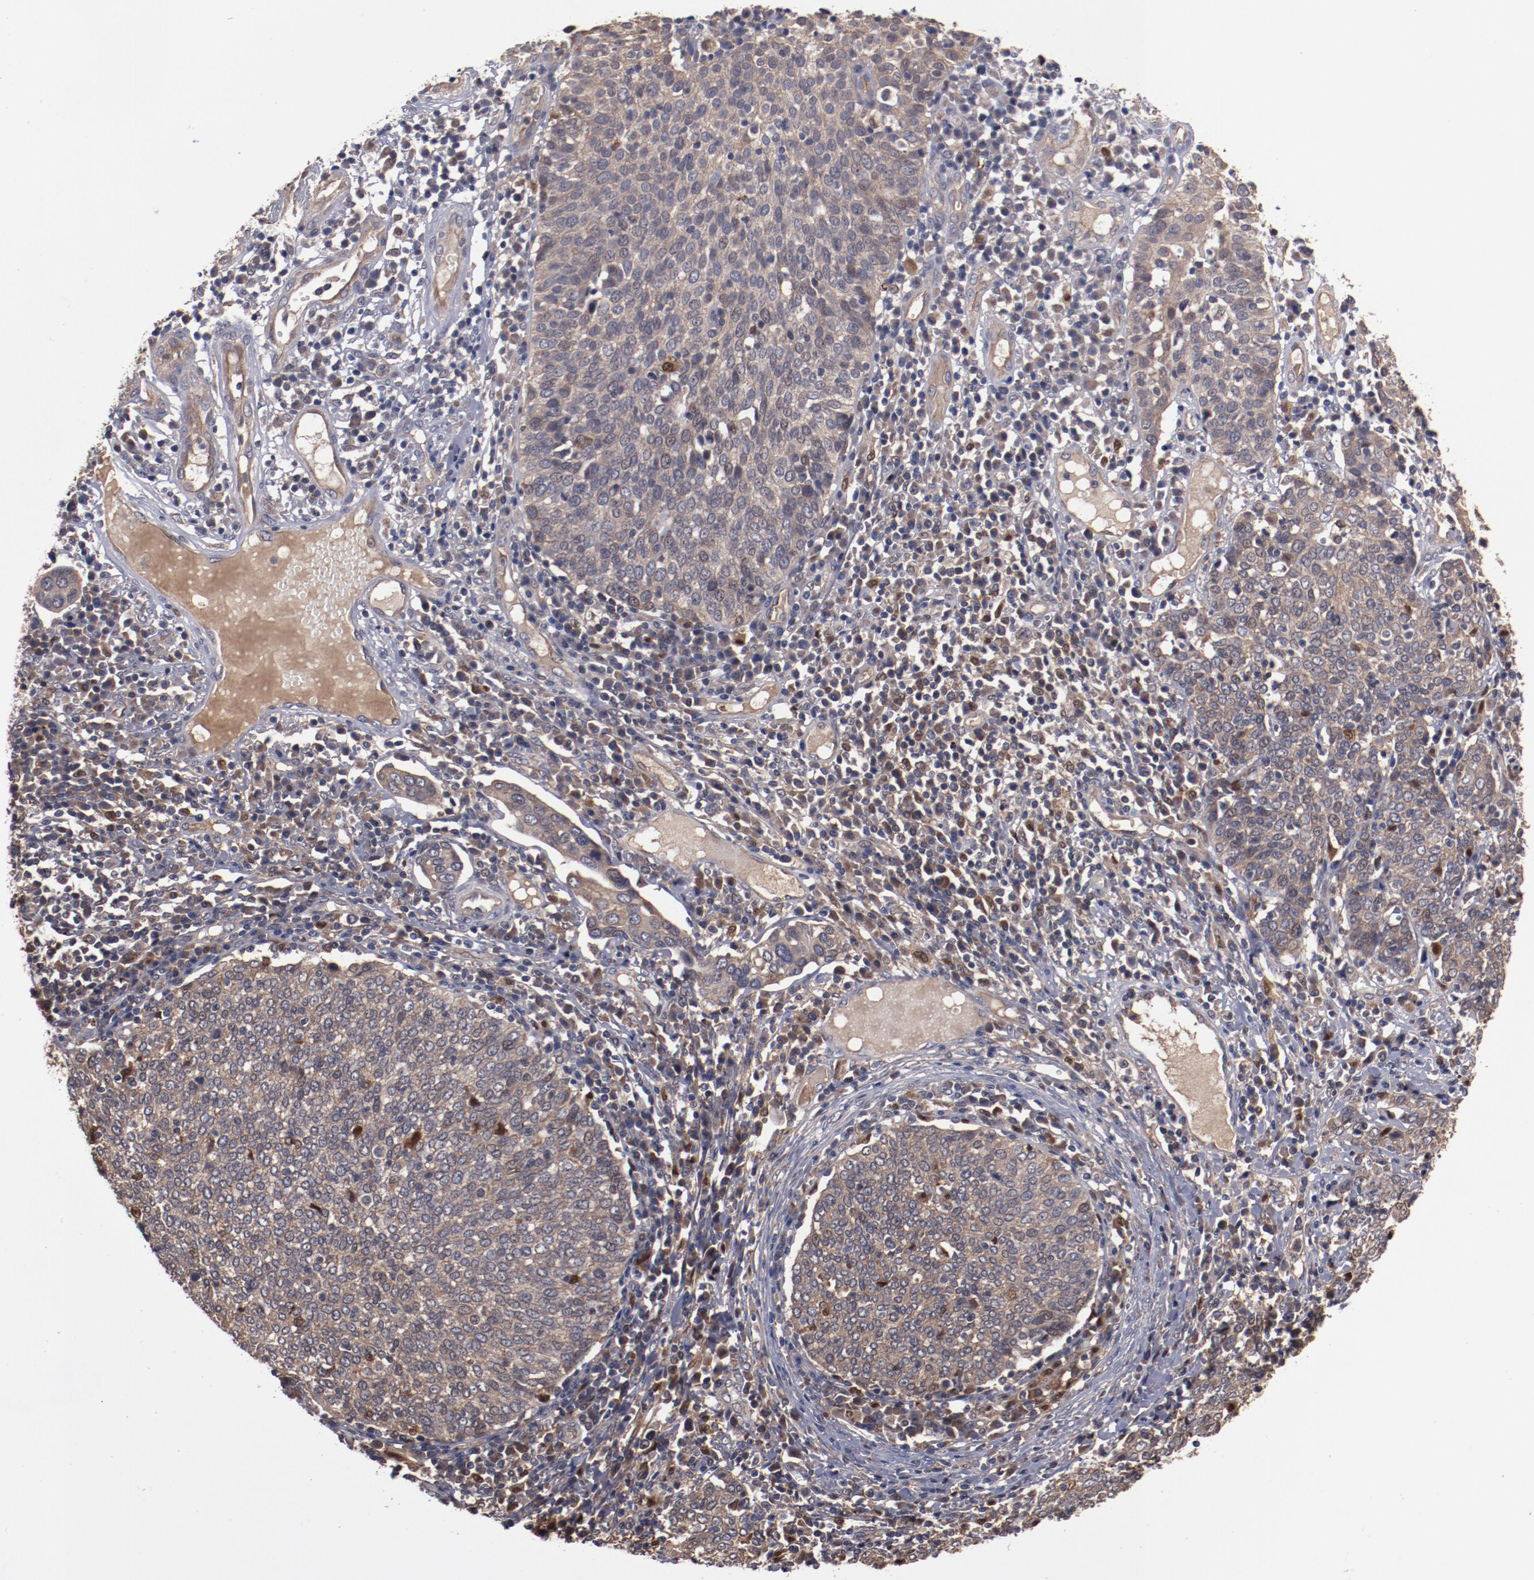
{"staining": {"intensity": "moderate", "quantity": ">75%", "location": "cytoplasmic/membranous"}, "tissue": "cervical cancer", "cell_type": "Tumor cells", "image_type": "cancer", "snomed": [{"axis": "morphology", "description": "Squamous cell carcinoma, NOS"}, {"axis": "topography", "description": "Cervix"}], "caption": "Moderate cytoplasmic/membranous staining for a protein is present in about >75% of tumor cells of cervical cancer using immunohistochemistry.", "gene": "DNAAF2", "patient": {"sex": "female", "age": 40}}